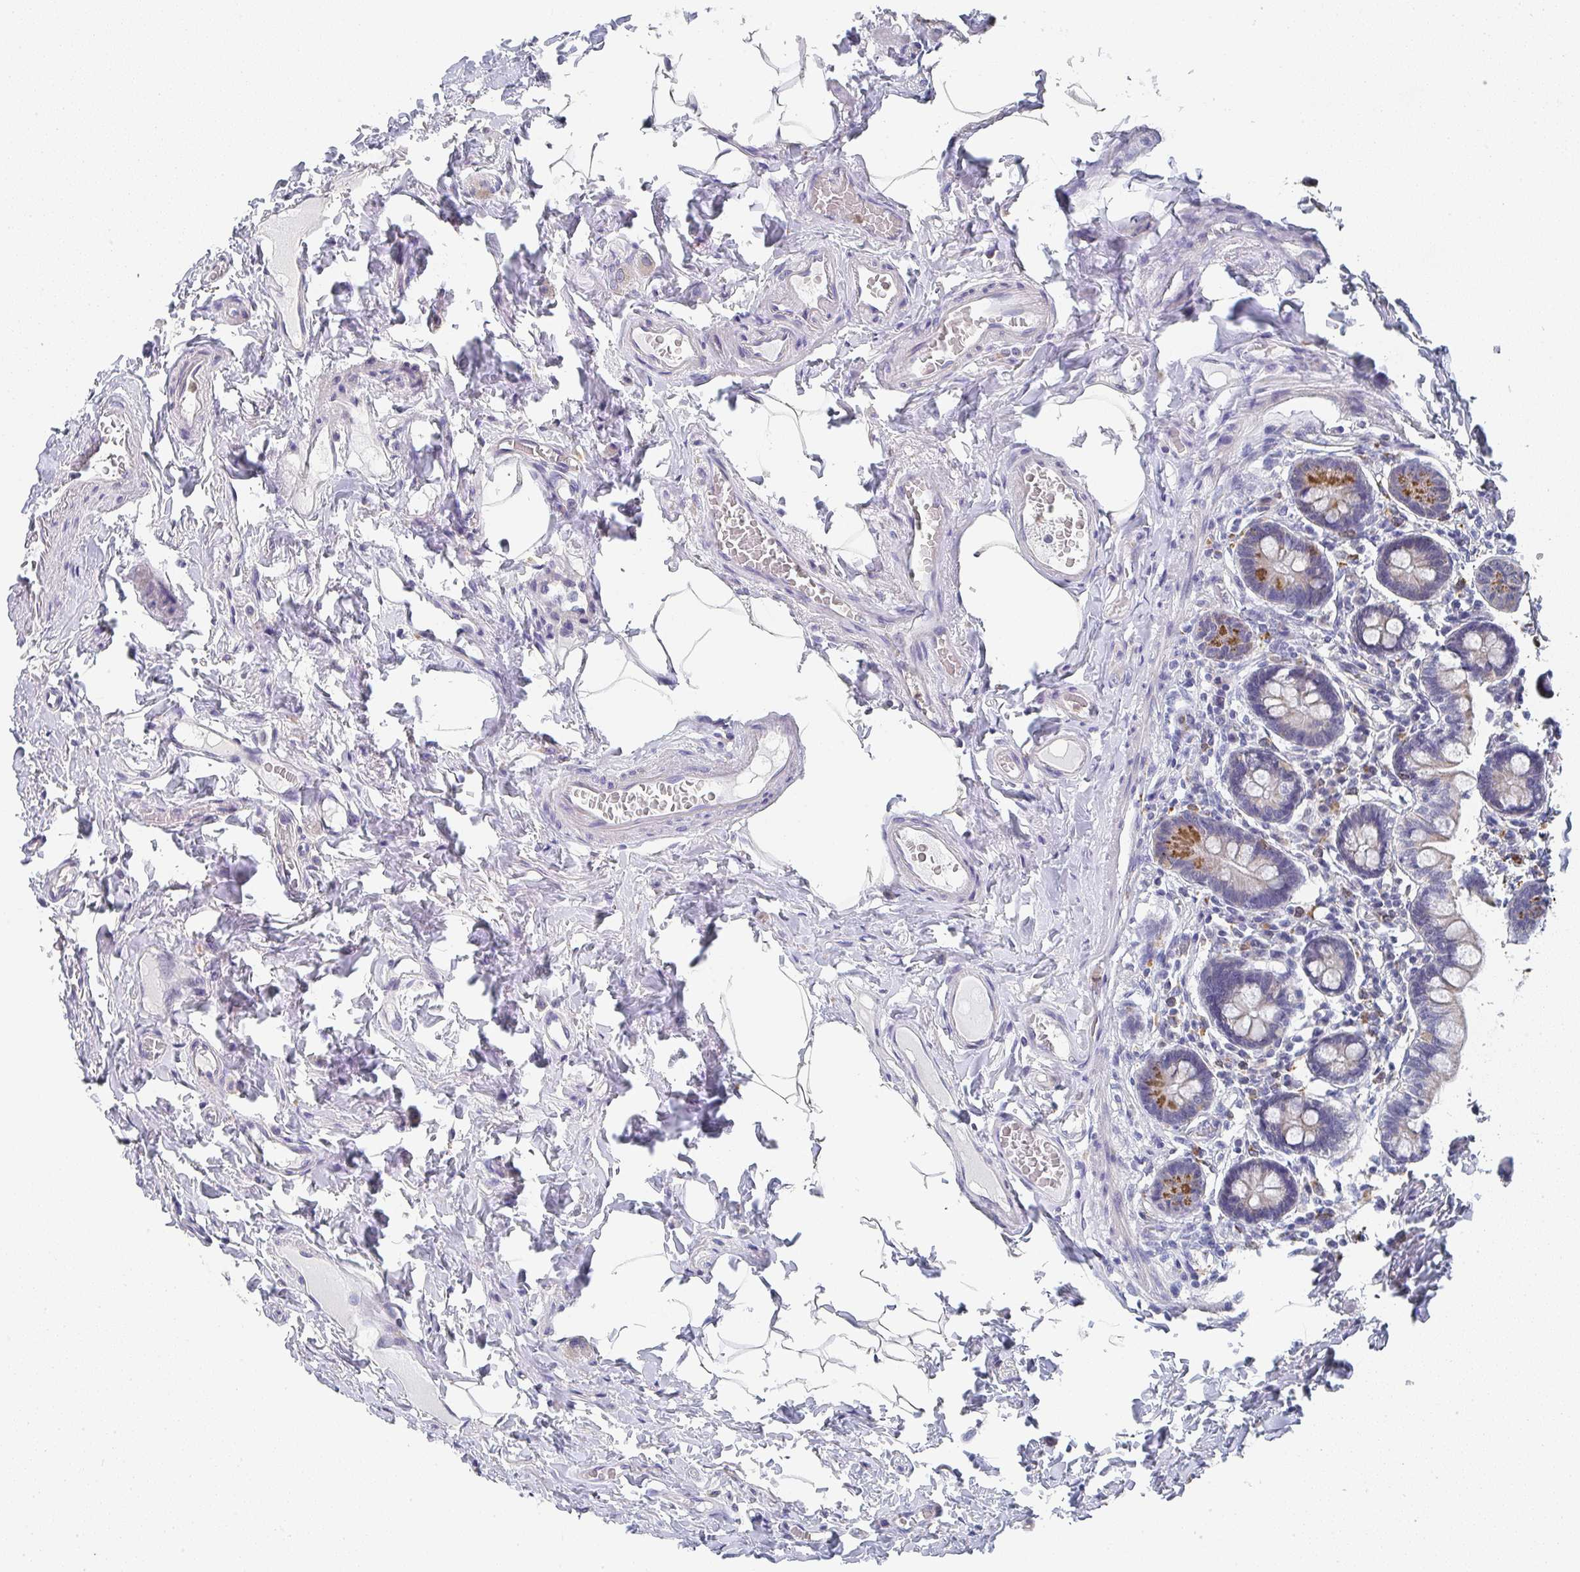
{"staining": {"intensity": "strong", "quantity": "<25%", "location": "cytoplasmic/membranous"}, "tissue": "small intestine", "cell_type": "Glandular cells", "image_type": "normal", "snomed": [{"axis": "morphology", "description": "Normal tissue, NOS"}, {"axis": "topography", "description": "Small intestine"}], "caption": "Immunohistochemistry photomicrograph of unremarkable small intestine: small intestine stained using IHC displays medium levels of strong protein expression localized specifically in the cytoplasmic/membranous of glandular cells, appearing as a cytoplasmic/membranous brown color.", "gene": "NCF1", "patient": {"sex": "female", "age": 64}}